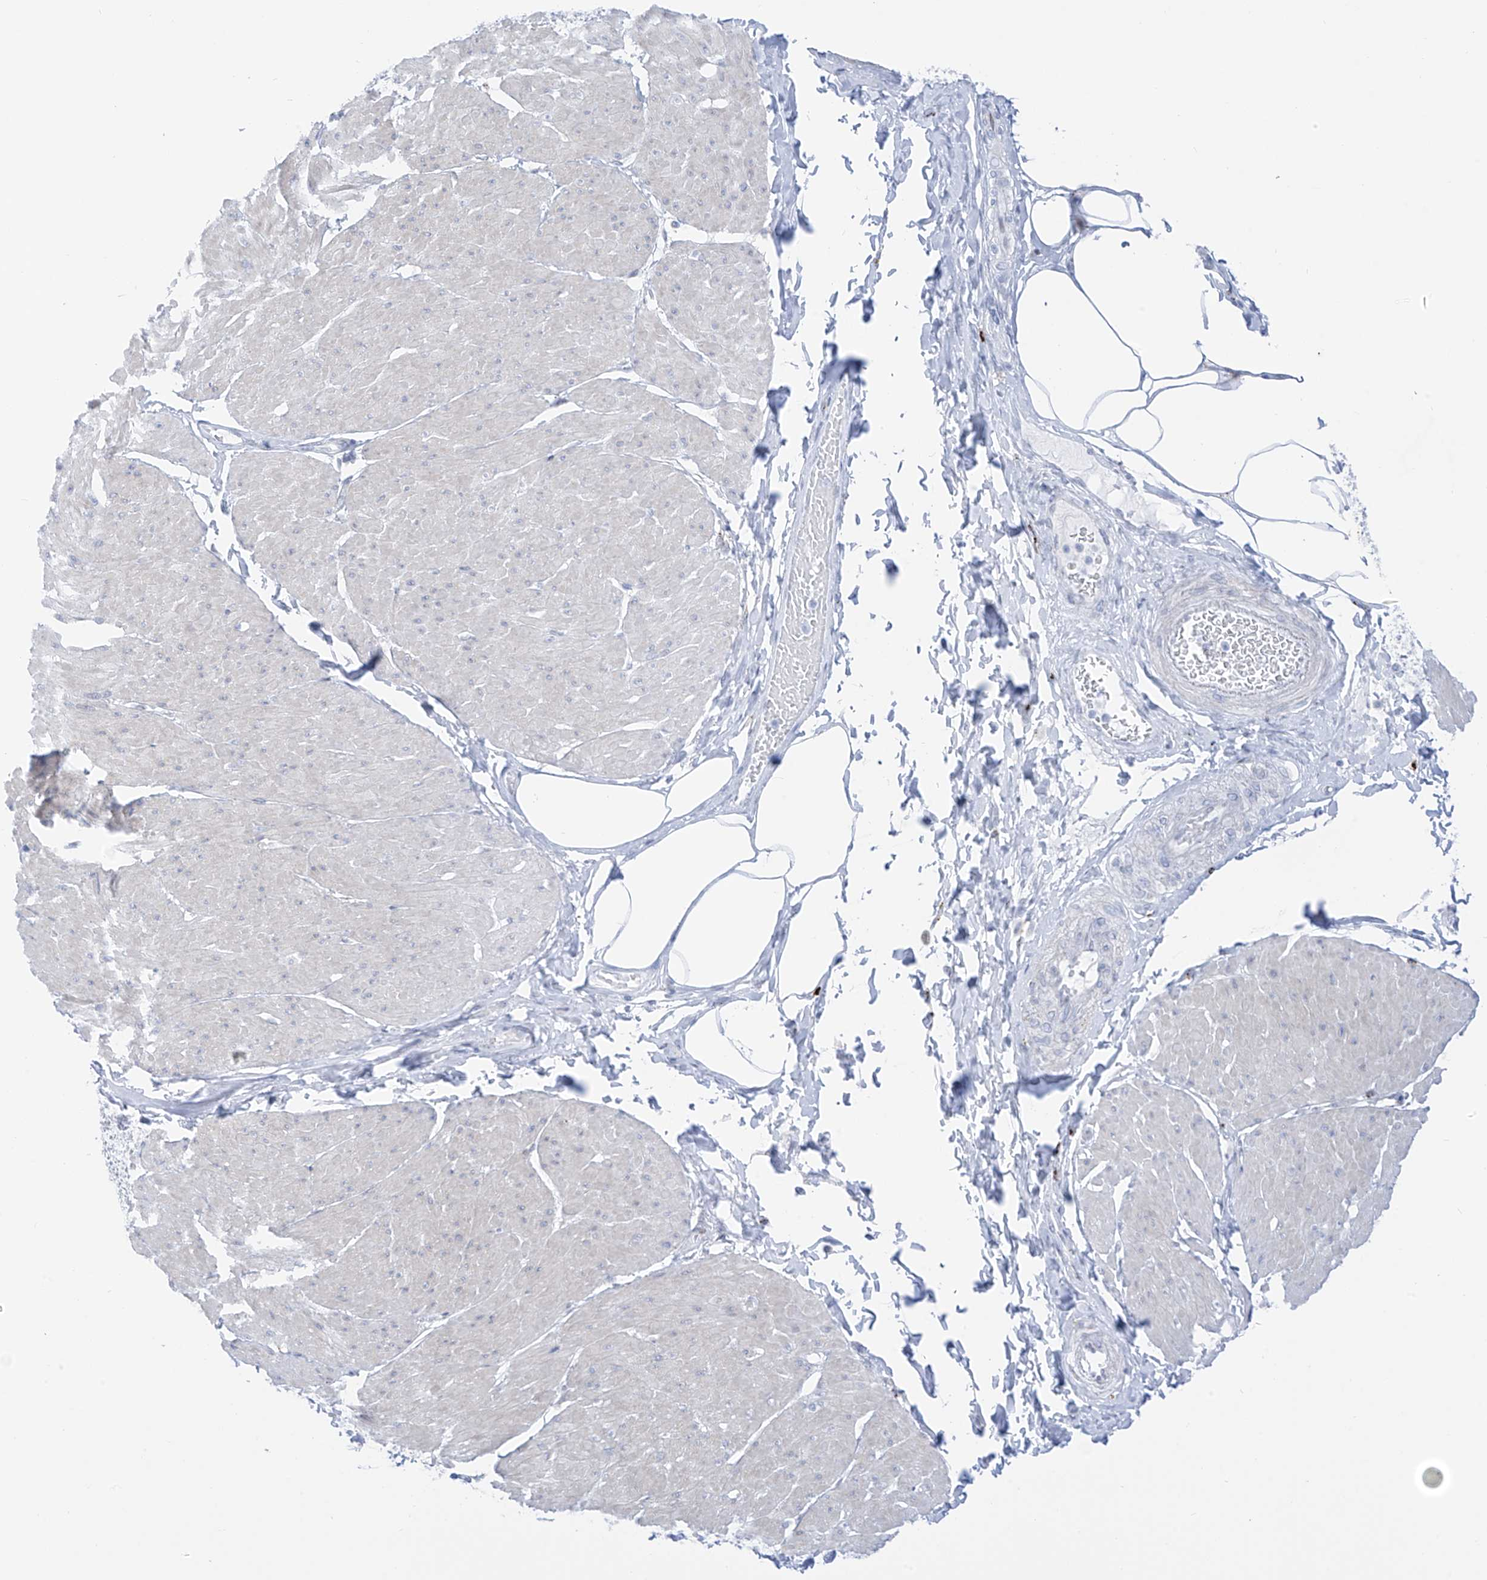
{"staining": {"intensity": "negative", "quantity": "none", "location": "none"}, "tissue": "smooth muscle", "cell_type": "Smooth muscle cells", "image_type": "normal", "snomed": [{"axis": "morphology", "description": "Urothelial carcinoma, High grade"}, {"axis": "topography", "description": "Urinary bladder"}], "caption": "DAB immunohistochemical staining of unremarkable smooth muscle shows no significant staining in smooth muscle cells. Nuclei are stained in blue.", "gene": "PSPH", "patient": {"sex": "male", "age": 46}}